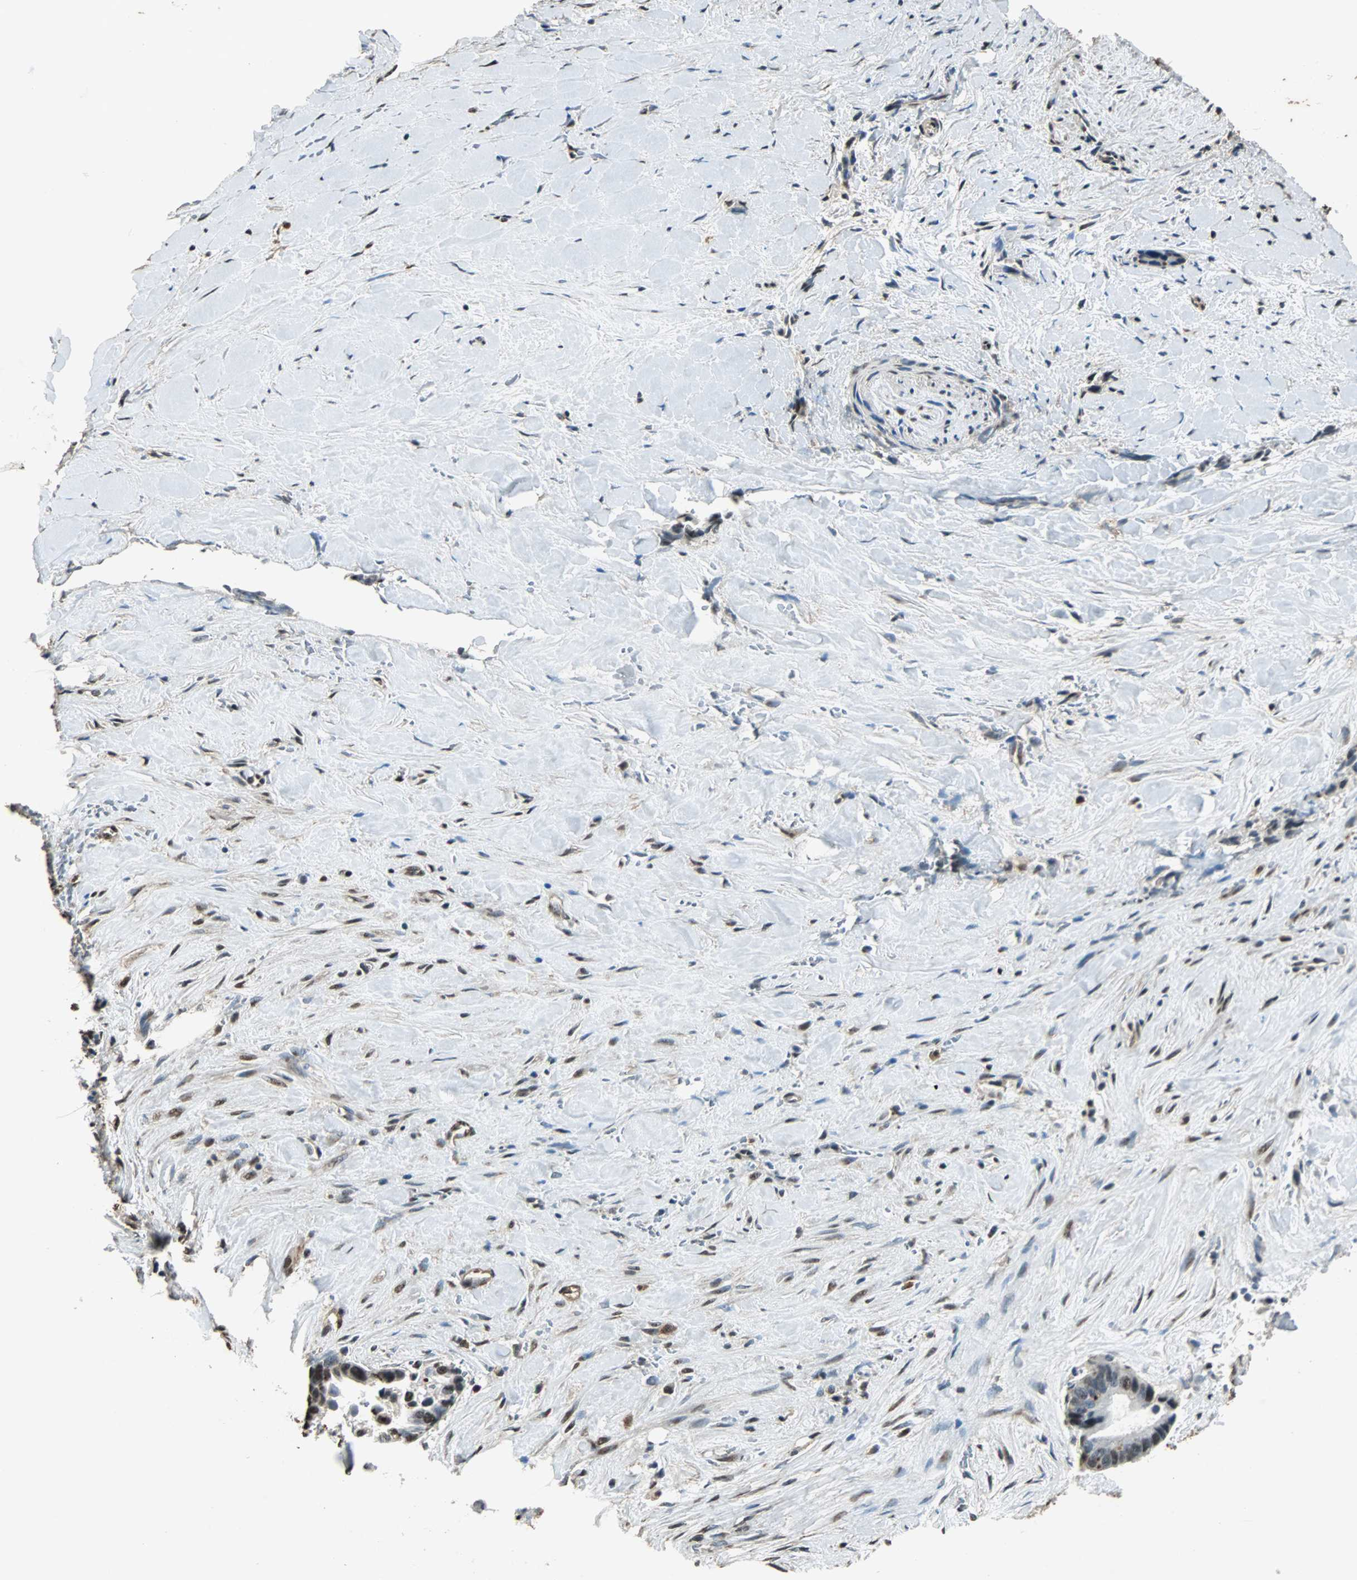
{"staining": {"intensity": "moderate", "quantity": "<25%", "location": "cytoplasmic/membranous,nuclear"}, "tissue": "liver cancer", "cell_type": "Tumor cells", "image_type": "cancer", "snomed": [{"axis": "morphology", "description": "Cholangiocarcinoma"}, {"axis": "topography", "description": "Liver"}], "caption": "Immunohistochemistry (IHC) staining of liver cancer, which demonstrates low levels of moderate cytoplasmic/membranous and nuclear staining in about <25% of tumor cells indicating moderate cytoplasmic/membranous and nuclear protein positivity. The staining was performed using DAB (3,3'-diaminobenzidine) (brown) for protein detection and nuclei were counterstained in hematoxylin (blue).", "gene": "PPP1R13B", "patient": {"sex": "female", "age": 55}}